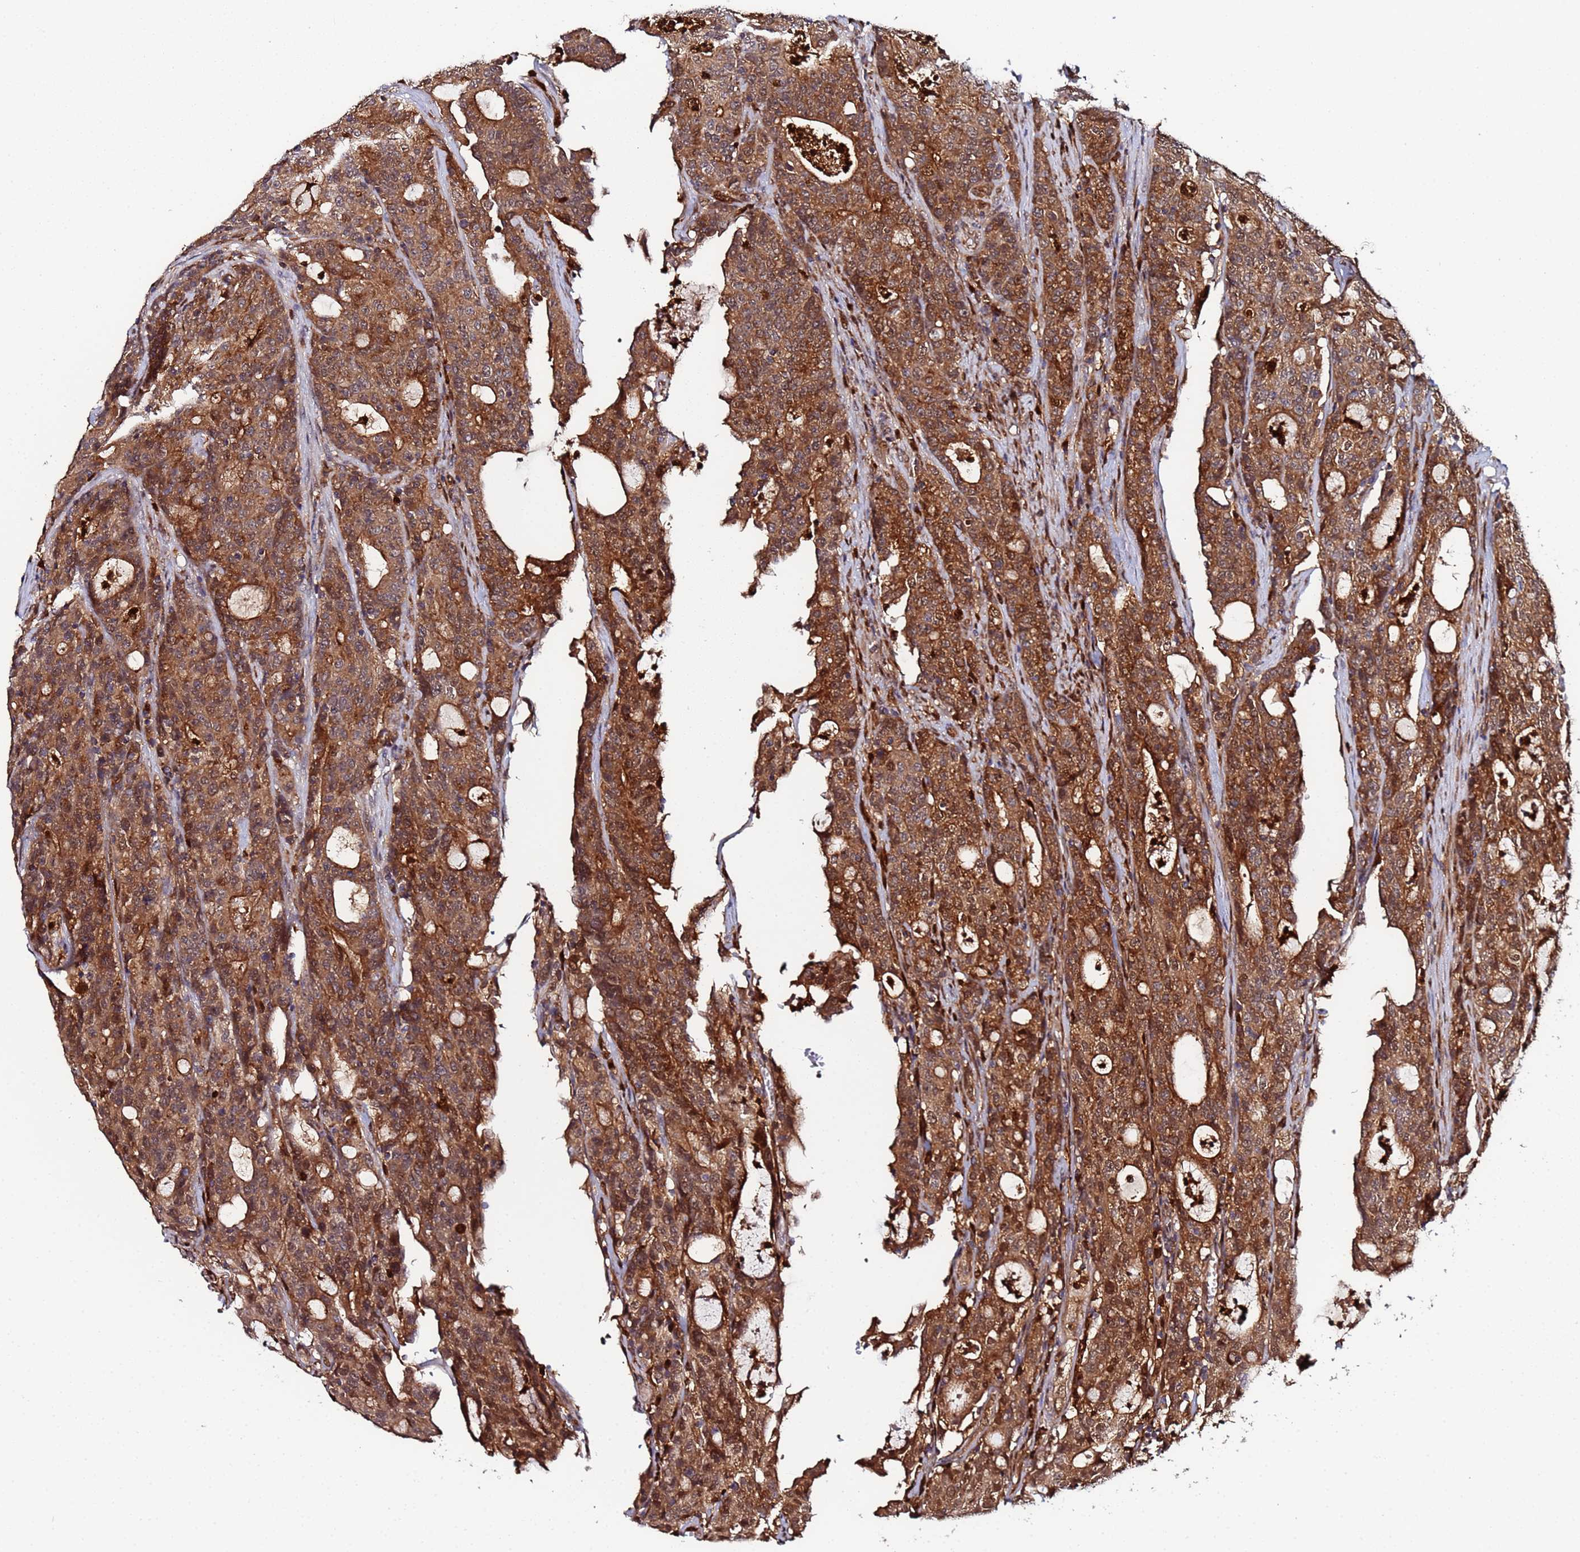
{"staining": {"intensity": "moderate", "quantity": ">75%", "location": "cytoplasmic/membranous"}, "tissue": "colorectal cancer", "cell_type": "Tumor cells", "image_type": "cancer", "snomed": [{"axis": "morphology", "description": "Adenocarcinoma, NOS"}, {"axis": "topography", "description": "Colon"}], "caption": "High-power microscopy captured an immunohistochemistry (IHC) photomicrograph of colorectal cancer, revealing moderate cytoplasmic/membranous staining in about >75% of tumor cells.", "gene": "CCDC127", "patient": {"sex": "male", "age": 83}}